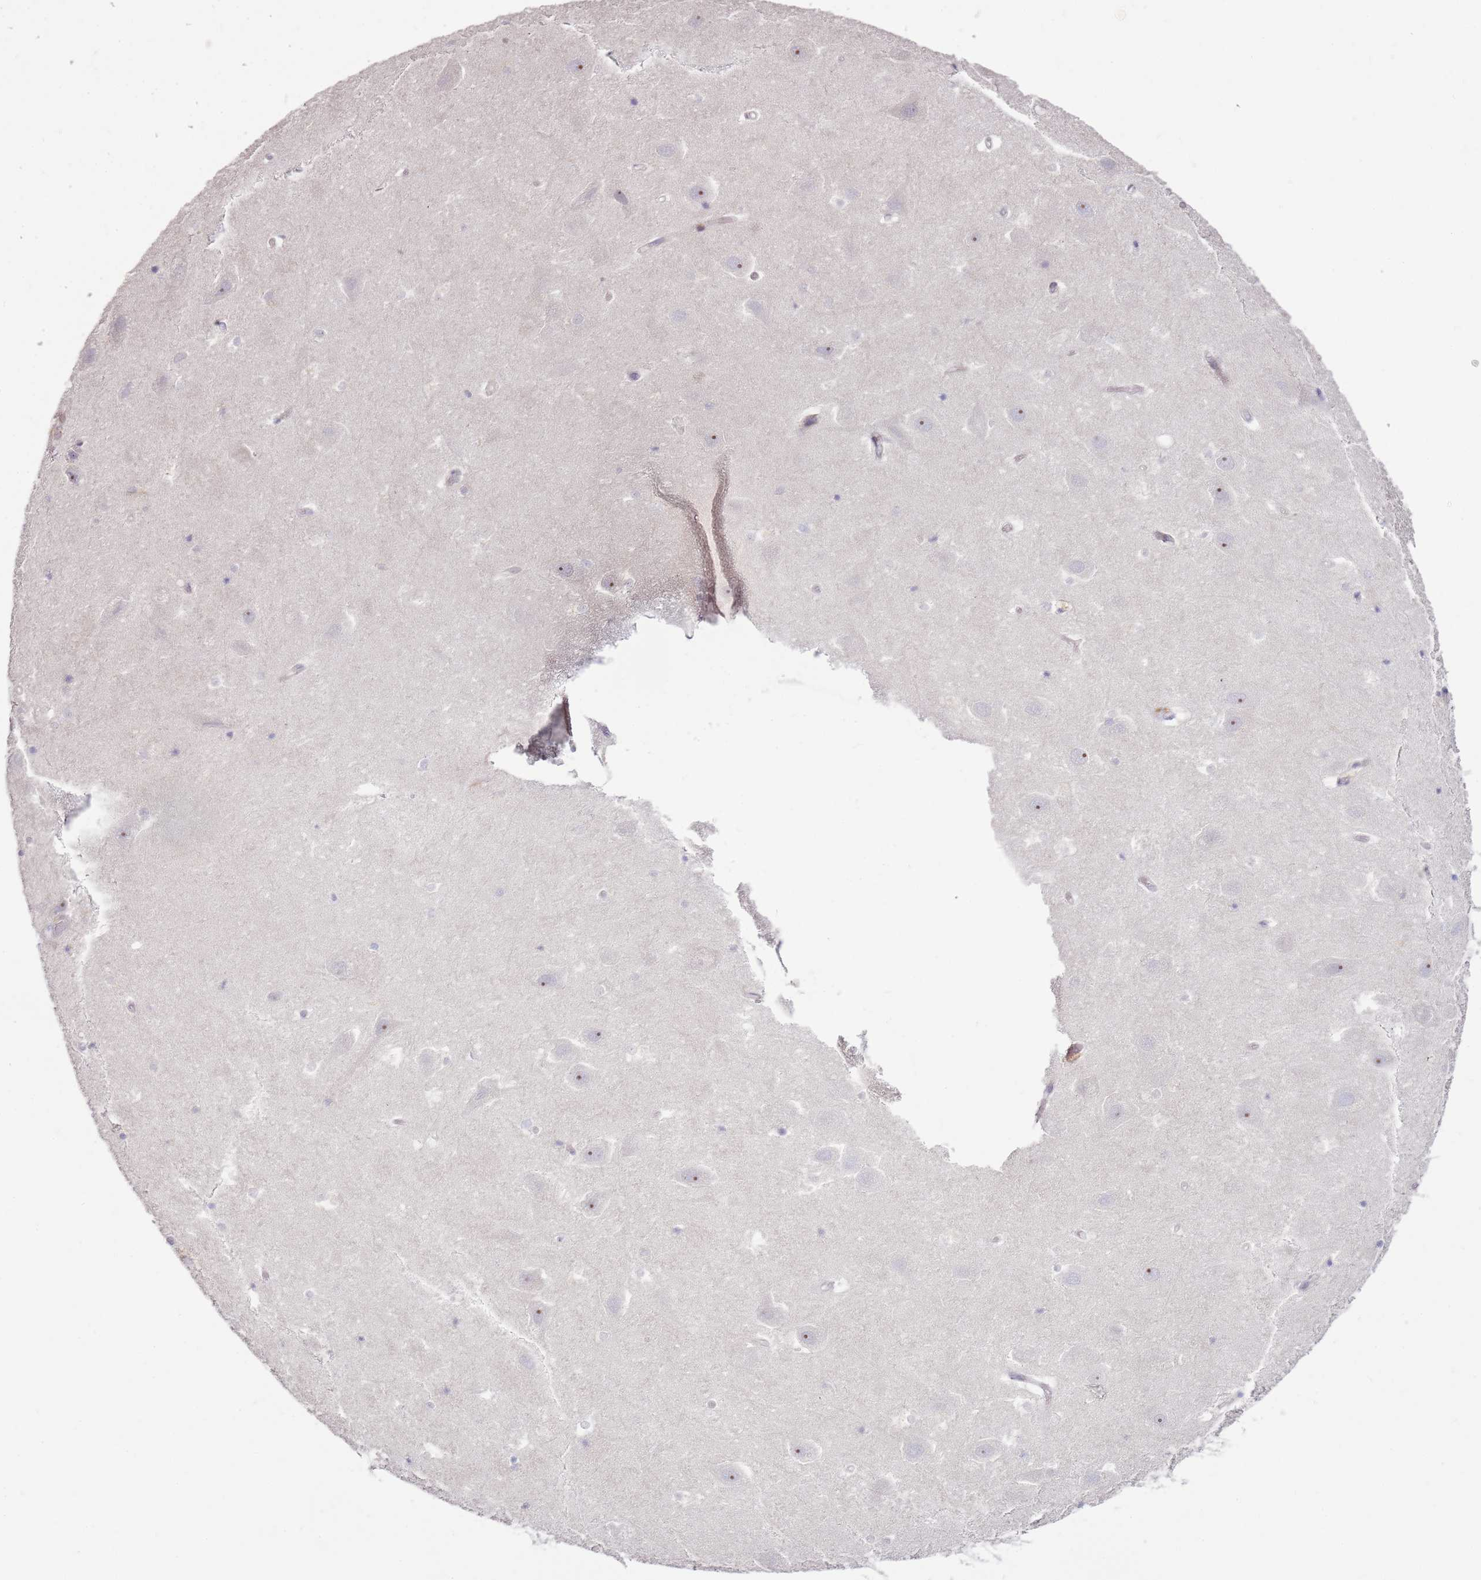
{"staining": {"intensity": "negative", "quantity": "none", "location": "none"}, "tissue": "hippocampus", "cell_type": "Glial cells", "image_type": "normal", "snomed": [{"axis": "morphology", "description": "Normal tissue, NOS"}, {"axis": "topography", "description": "Hippocampus"}], "caption": "Image shows no protein staining in glial cells of unremarkable hippocampus.", "gene": "GRAP", "patient": {"sex": "female", "age": 52}}